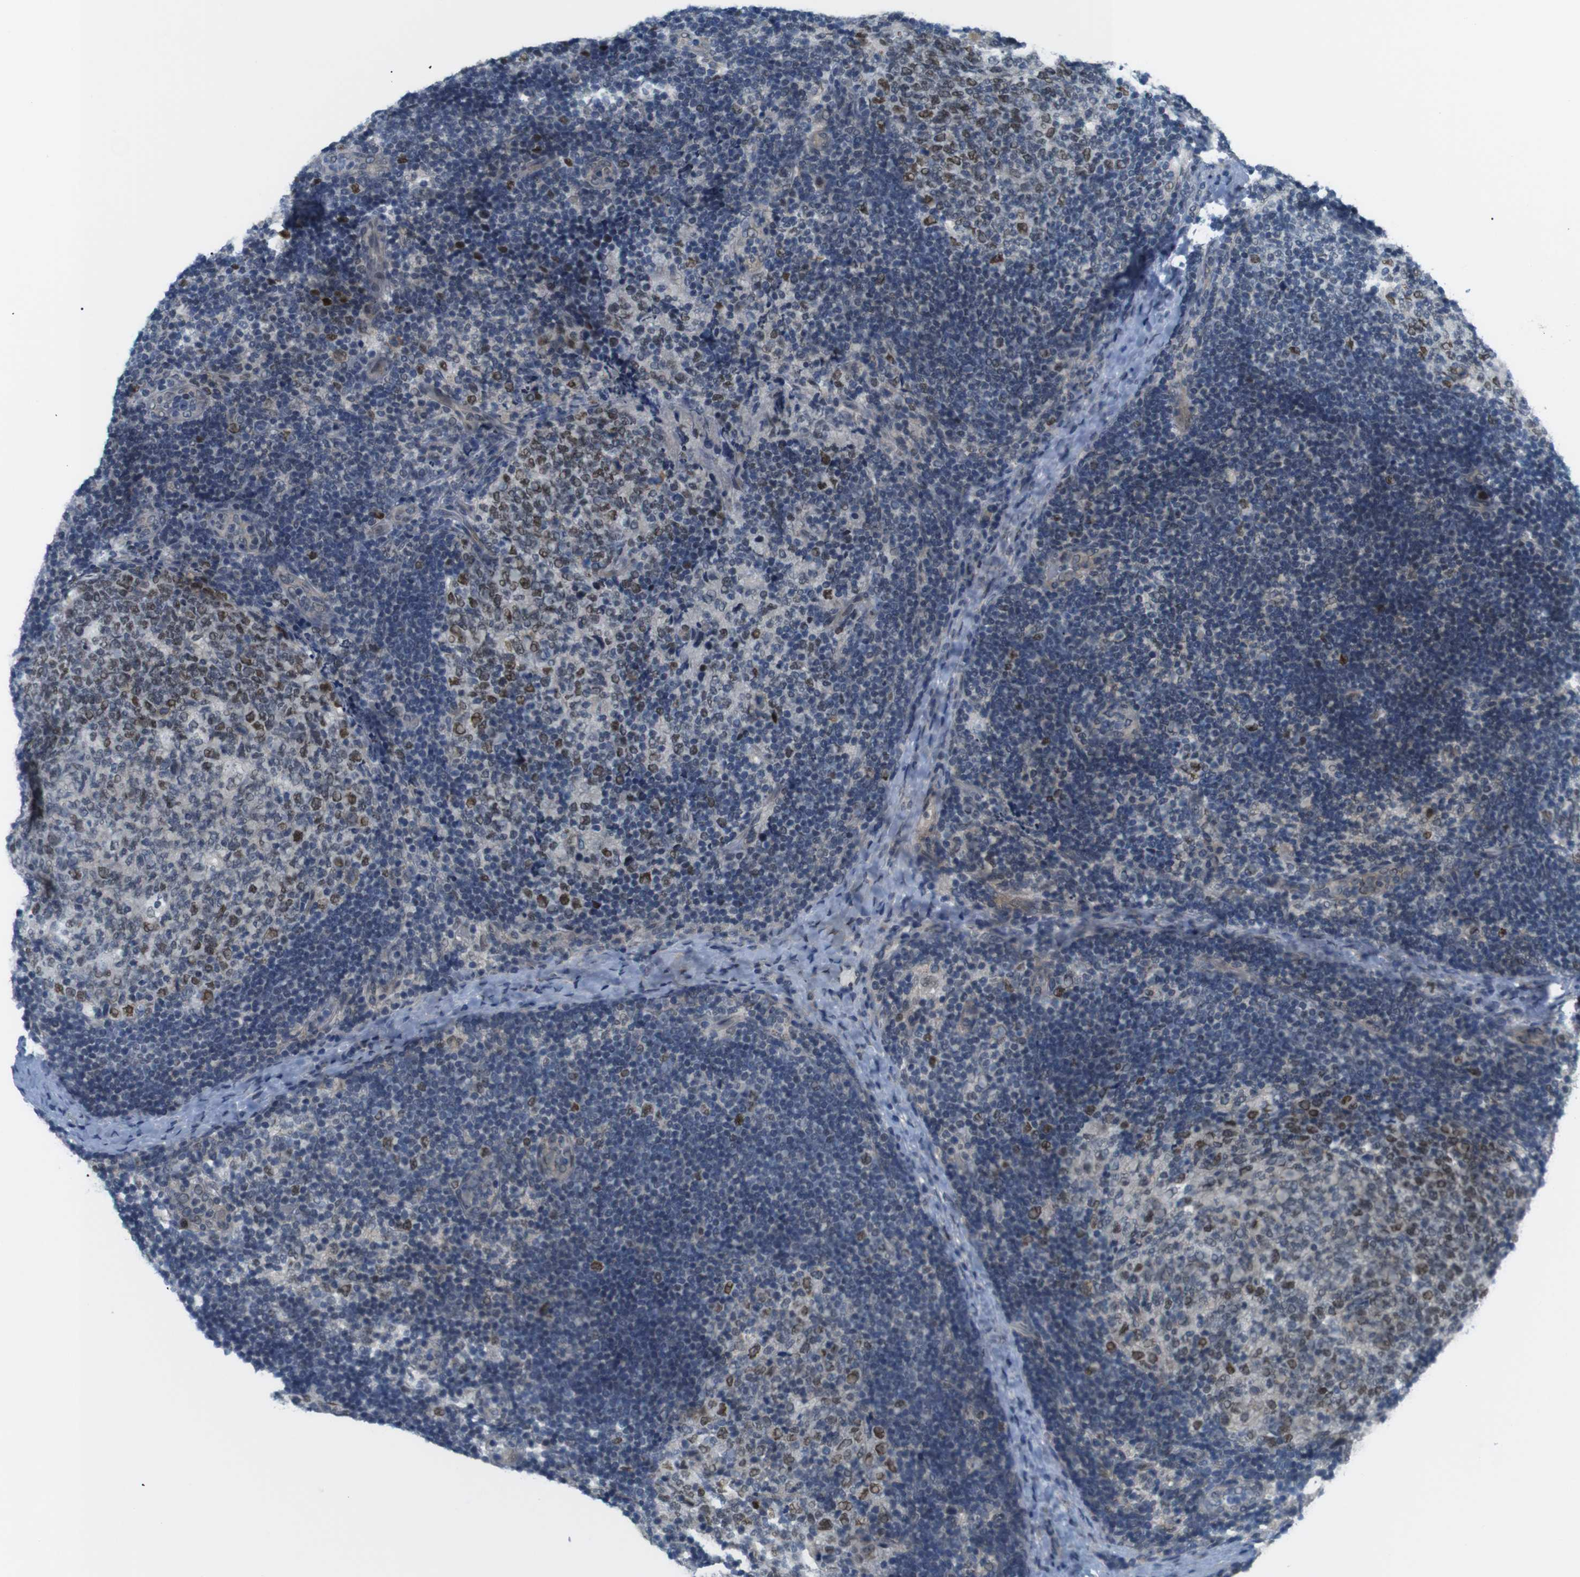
{"staining": {"intensity": "moderate", "quantity": "25%-75%", "location": "nuclear"}, "tissue": "lymph node", "cell_type": "Germinal center cells", "image_type": "normal", "snomed": [{"axis": "morphology", "description": "Normal tissue, NOS"}, {"axis": "topography", "description": "Lymph node"}], "caption": "Lymph node stained with a protein marker demonstrates moderate staining in germinal center cells.", "gene": "SMCO2", "patient": {"sex": "female", "age": 14}}